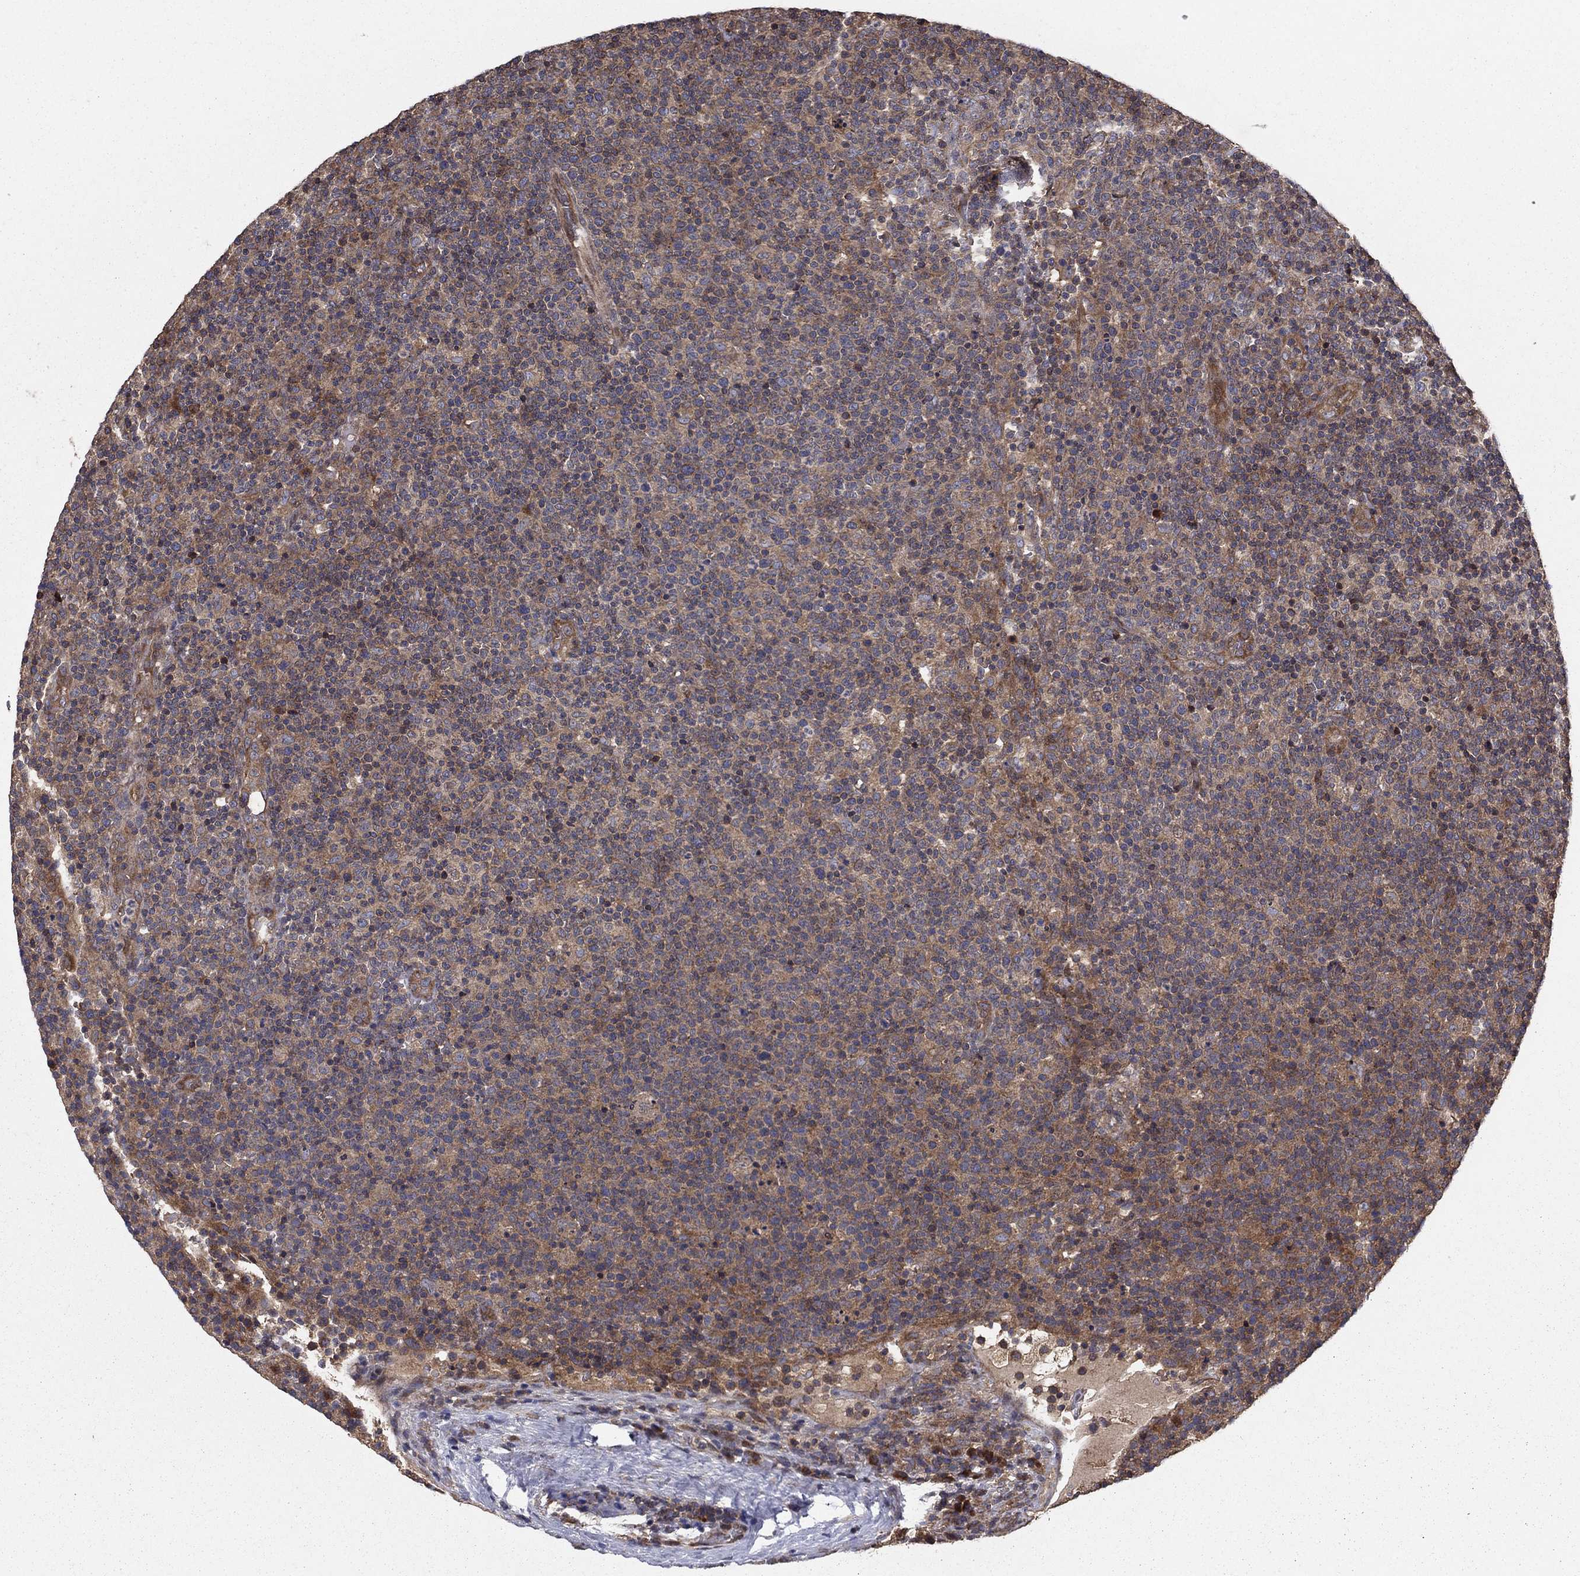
{"staining": {"intensity": "weak", "quantity": "<25%", "location": "cytoplasmic/membranous"}, "tissue": "lymphoma", "cell_type": "Tumor cells", "image_type": "cancer", "snomed": [{"axis": "morphology", "description": "Malignant lymphoma, non-Hodgkin's type, High grade"}, {"axis": "topography", "description": "Lymph node"}], "caption": "DAB (3,3'-diaminobenzidine) immunohistochemical staining of malignant lymphoma, non-Hodgkin's type (high-grade) reveals no significant positivity in tumor cells.", "gene": "BABAM2", "patient": {"sex": "male", "age": 61}}